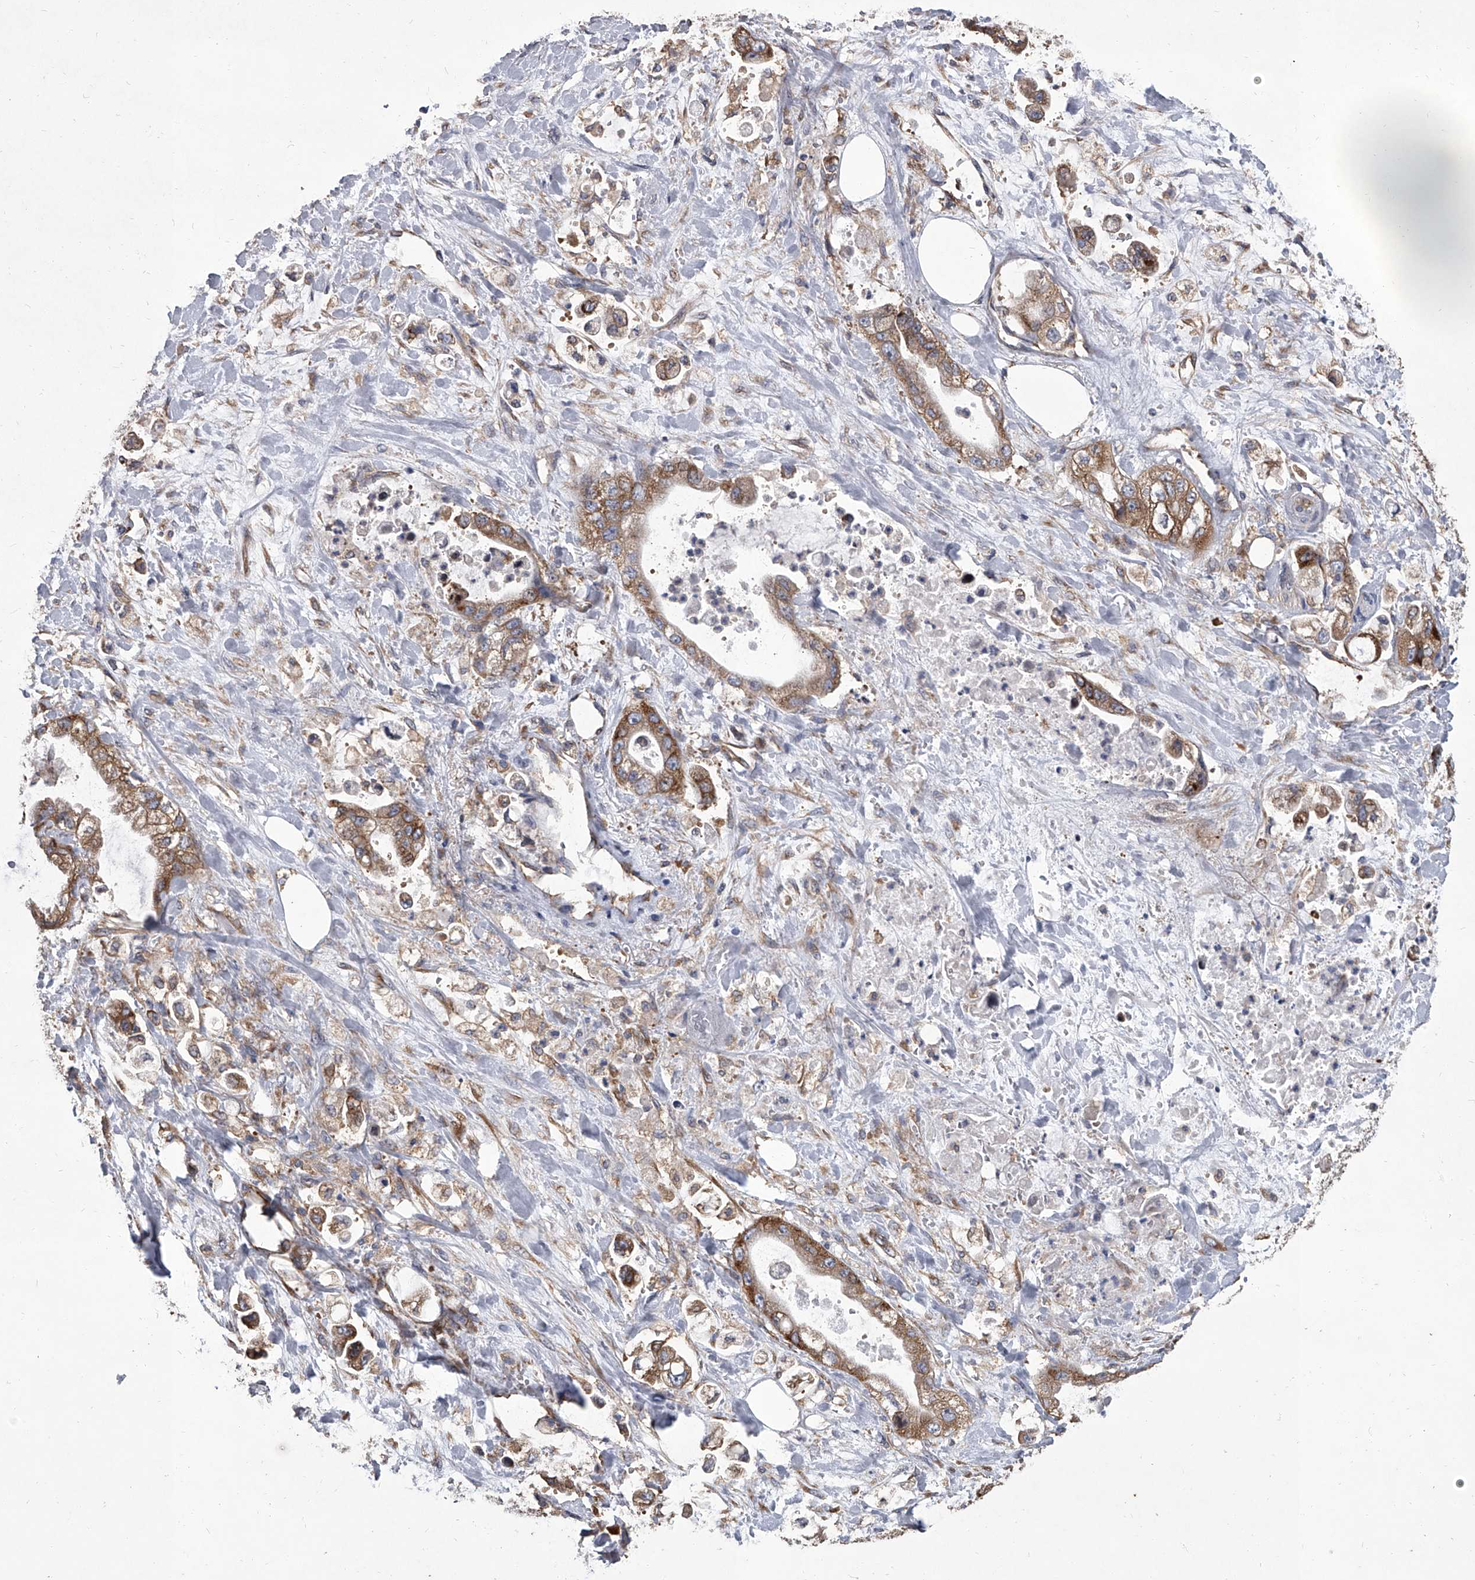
{"staining": {"intensity": "moderate", "quantity": ">75%", "location": "cytoplasmic/membranous"}, "tissue": "stomach cancer", "cell_type": "Tumor cells", "image_type": "cancer", "snomed": [{"axis": "morphology", "description": "Adenocarcinoma, NOS"}, {"axis": "topography", "description": "Stomach"}], "caption": "This is an image of immunohistochemistry staining of stomach adenocarcinoma, which shows moderate expression in the cytoplasmic/membranous of tumor cells.", "gene": "EIF2S2", "patient": {"sex": "male", "age": 62}}